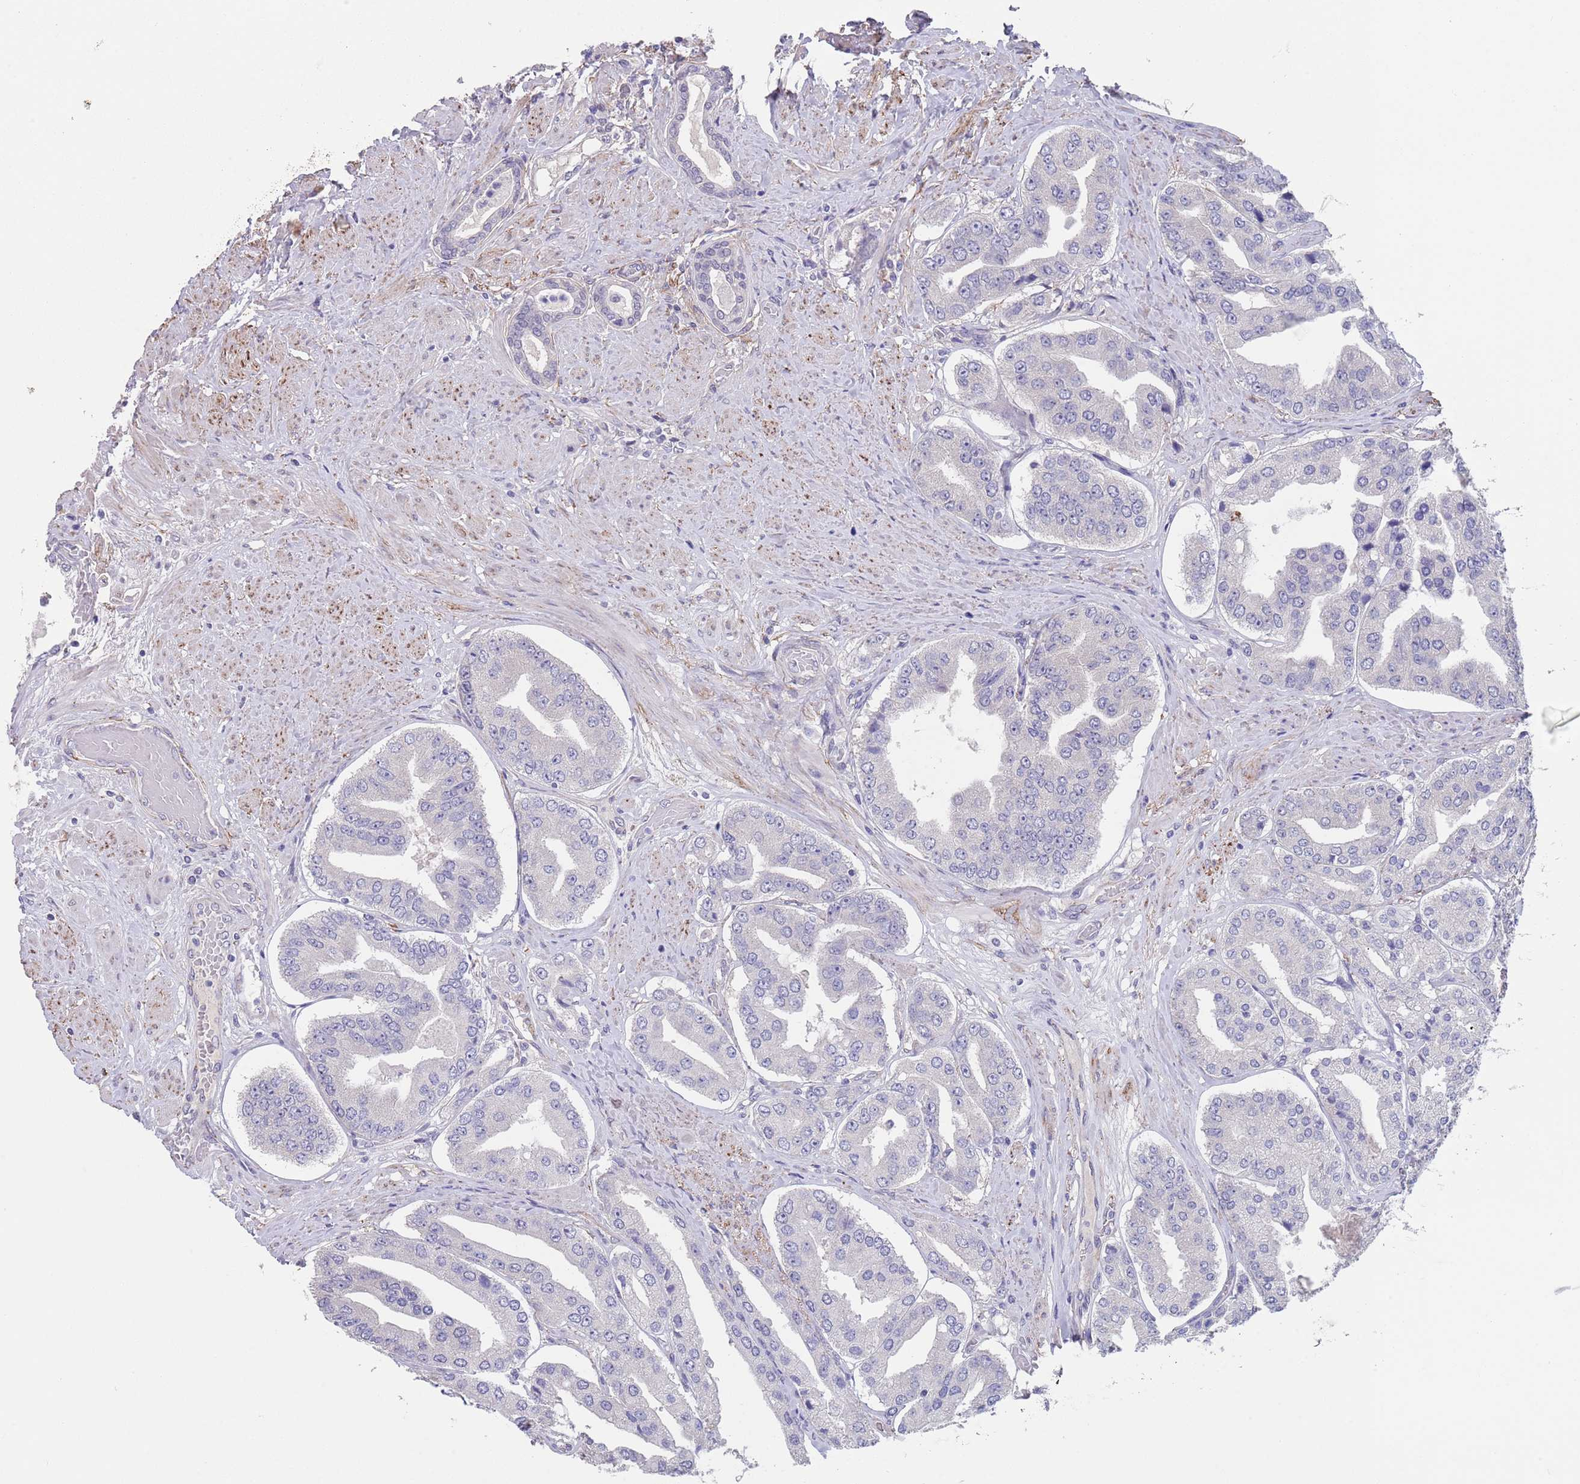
{"staining": {"intensity": "negative", "quantity": "none", "location": "none"}, "tissue": "prostate cancer", "cell_type": "Tumor cells", "image_type": "cancer", "snomed": [{"axis": "morphology", "description": "Adenocarcinoma, High grade"}, {"axis": "topography", "description": "Prostate"}], "caption": "DAB immunohistochemical staining of human prostate cancer (adenocarcinoma (high-grade)) displays no significant staining in tumor cells.", "gene": "RNF169", "patient": {"sex": "male", "age": 63}}